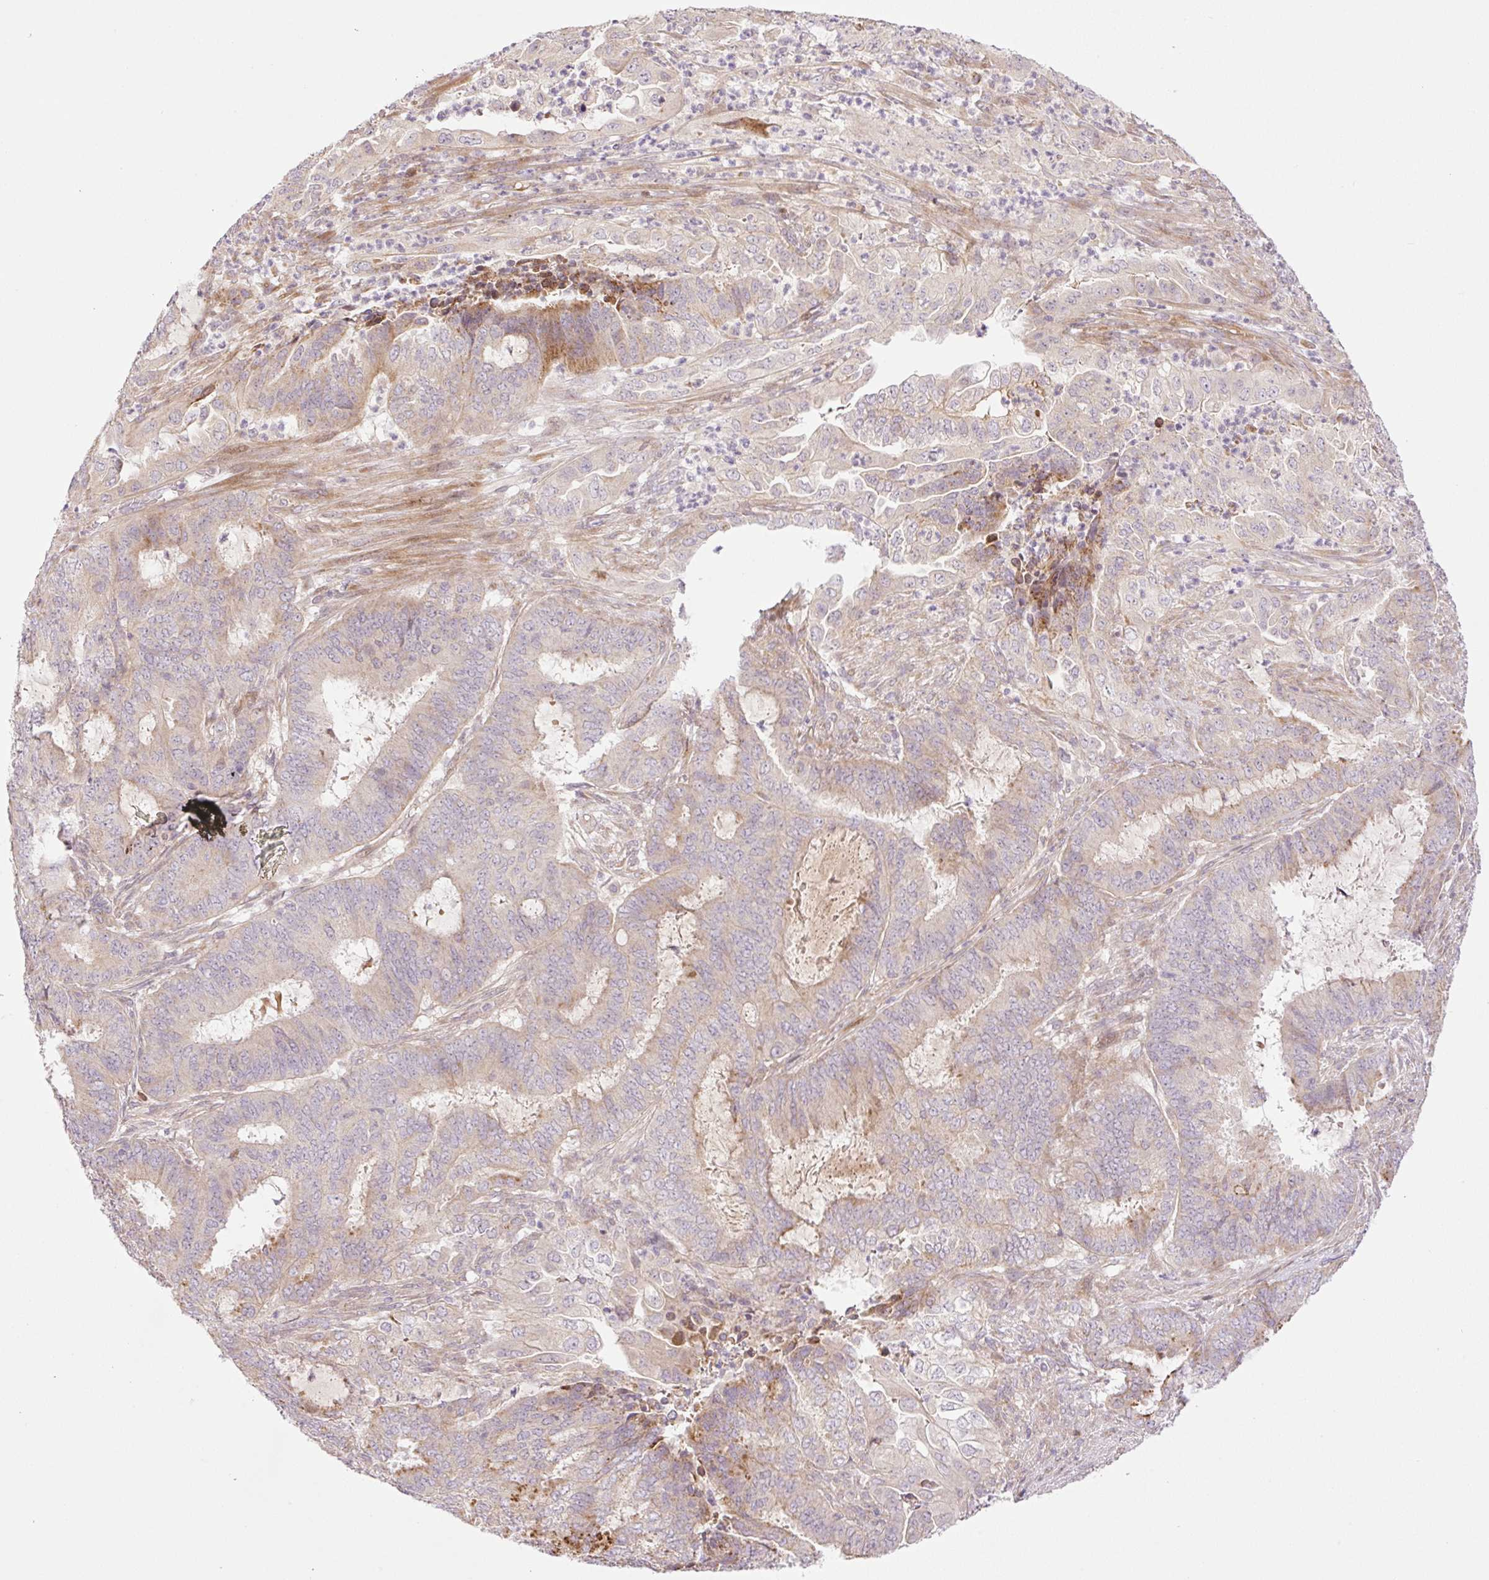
{"staining": {"intensity": "weak", "quantity": "<25%", "location": "cytoplasmic/membranous"}, "tissue": "endometrial cancer", "cell_type": "Tumor cells", "image_type": "cancer", "snomed": [{"axis": "morphology", "description": "Adenocarcinoma, NOS"}, {"axis": "topography", "description": "Endometrium"}], "caption": "This photomicrograph is of adenocarcinoma (endometrial) stained with IHC to label a protein in brown with the nuclei are counter-stained blue. There is no positivity in tumor cells. (Immunohistochemistry (ihc), brightfield microscopy, high magnification).", "gene": "ZNF394", "patient": {"sex": "female", "age": 51}}